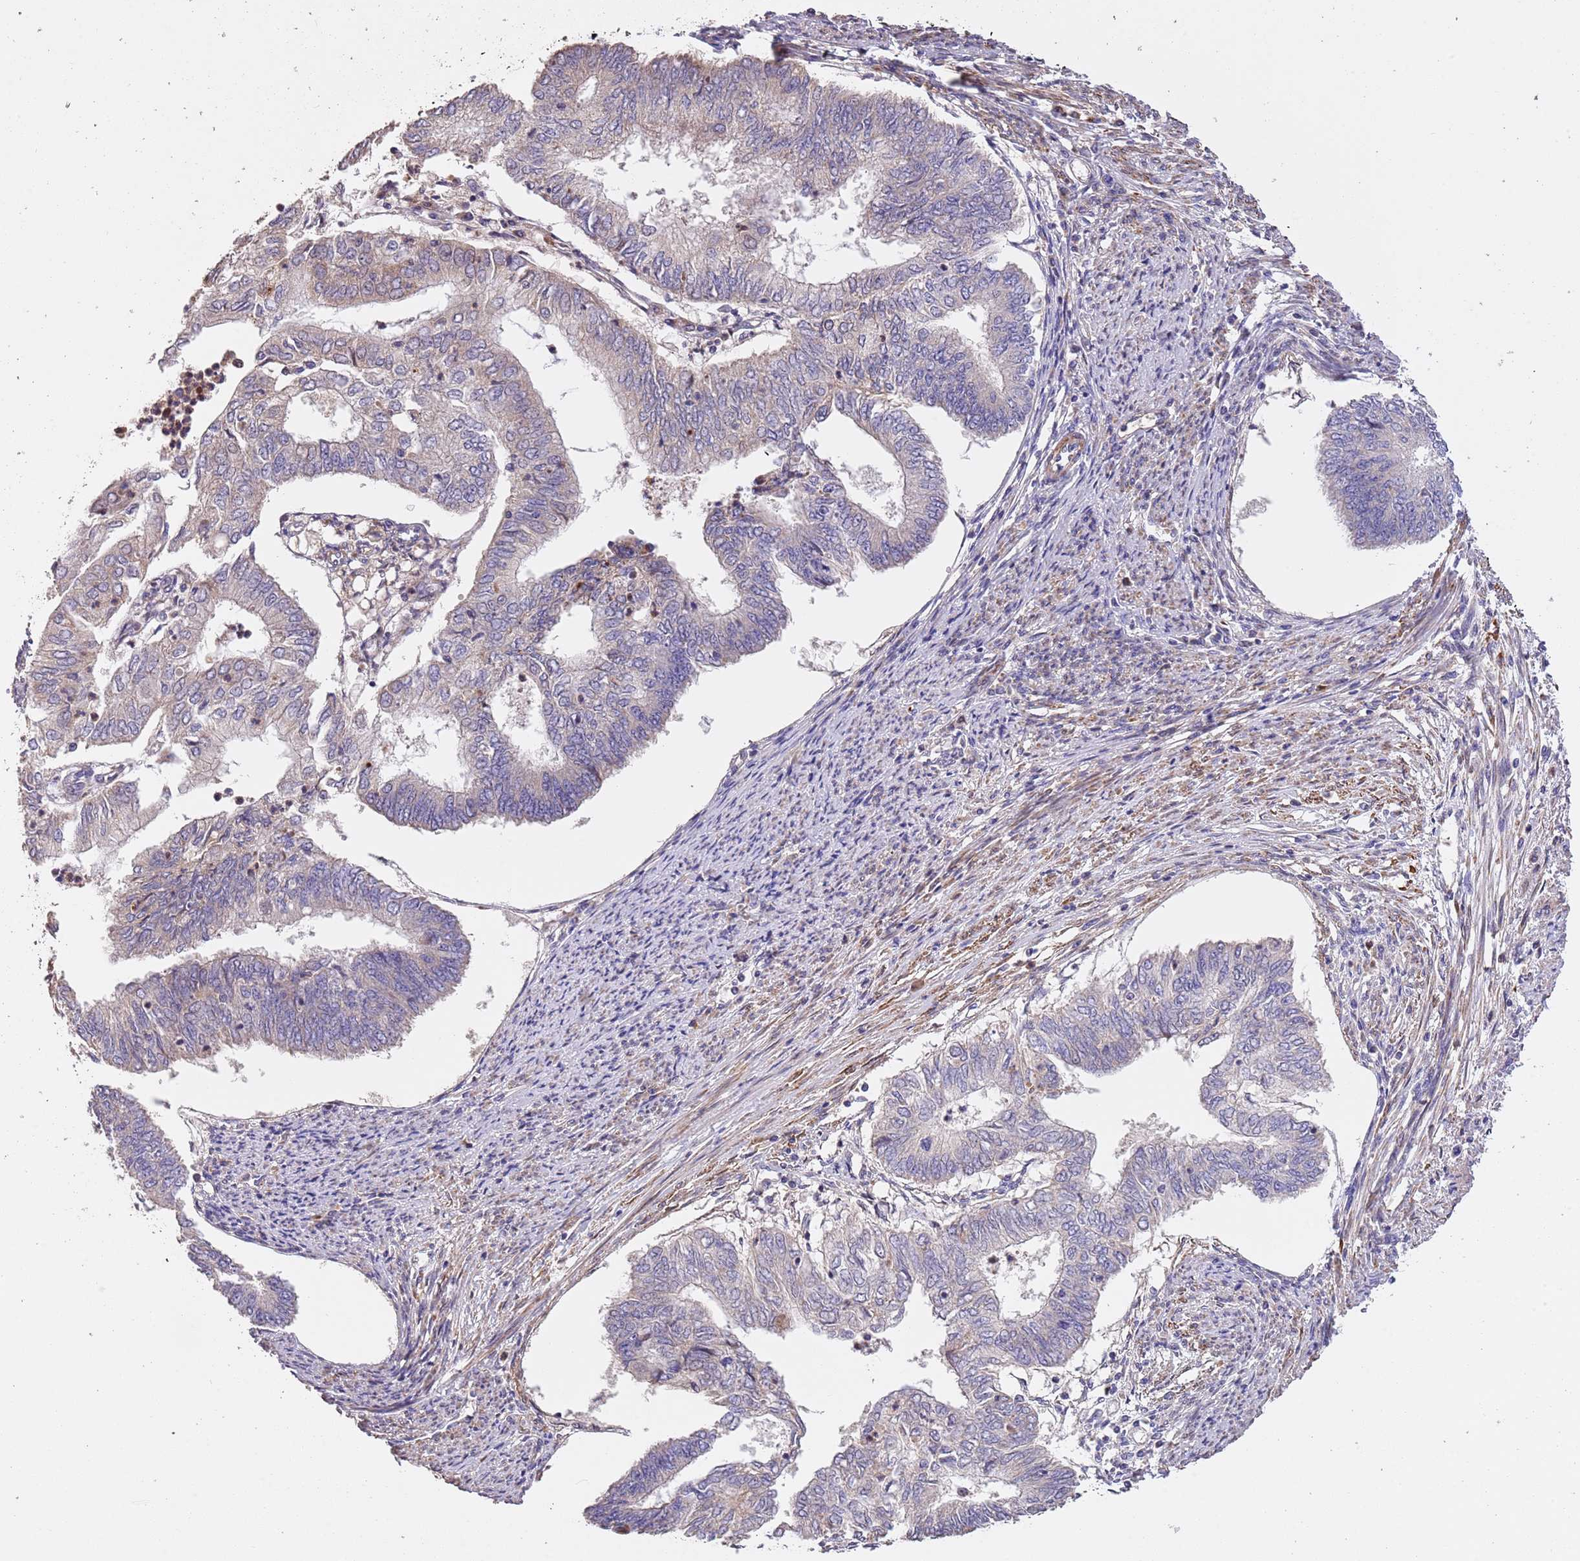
{"staining": {"intensity": "weak", "quantity": "<25%", "location": "cytoplasmic/membranous"}, "tissue": "endometrial cancer", "cell_type": "Tumor cells", "image_type": "cancer", "snomed": [{"axis": "morphology", "description": "Adenocarcinoma, NOS"}, {"axis": "topography", "description": "Endometrium"}], "caption": "There is no significant expression in tumor cells of endometrial adenocarcinoma. The staining was performed using DAB to visualize the protein expression in brown, while the nuclei were stained in blue with hematoxylin (Magnification: 20x).", "gene": "PIGA", "patient": {"sex": "female", "age": 68}}